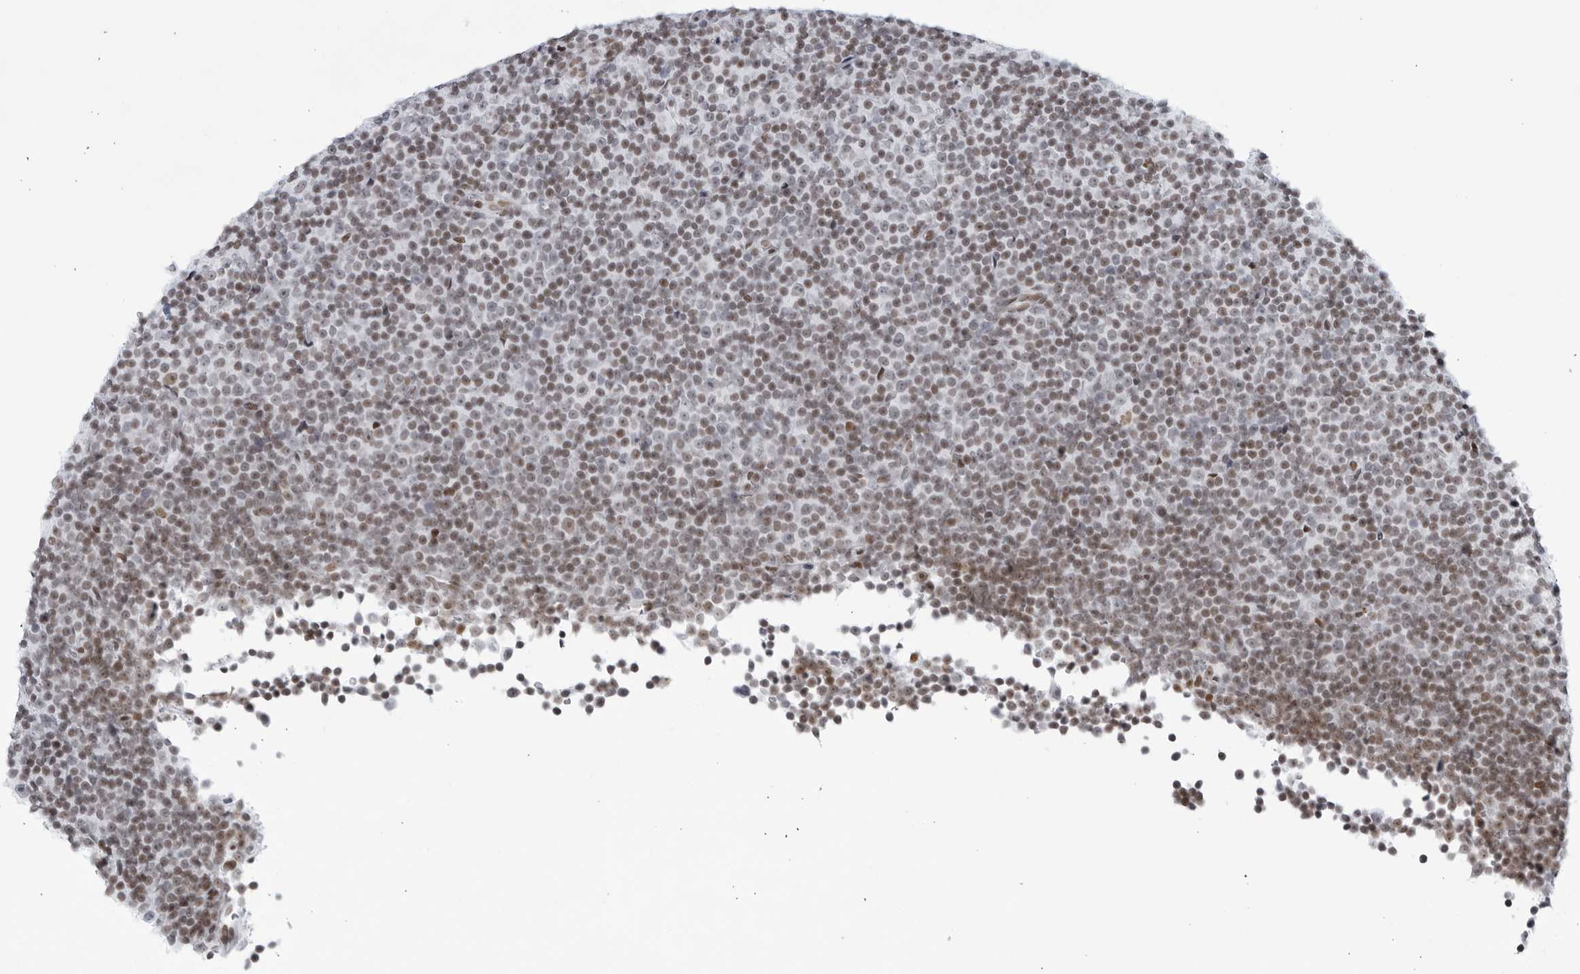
{"staining": {"intensity": "moderate", "quantity": ">75%", "location": "nuclear"}, "tissue": "lymphoma", "cell_type": "Tumor cells", "image_type": "cancer", "snomed": [{"axis": "morphology", "description": "Malignant lymphoma, non-Hodgkin's type, Low grade"}, {"axis": "topography", "description": "Lymph node"}], "caption": "A high-resolution histopathology image shows immunohistochemistry staining of lymphoma, which exhibits moderate nuclear expression in about >75% of tumor cells.", "gene": "HP1BP3", "patient": {"sex": "female", "age": 67}}